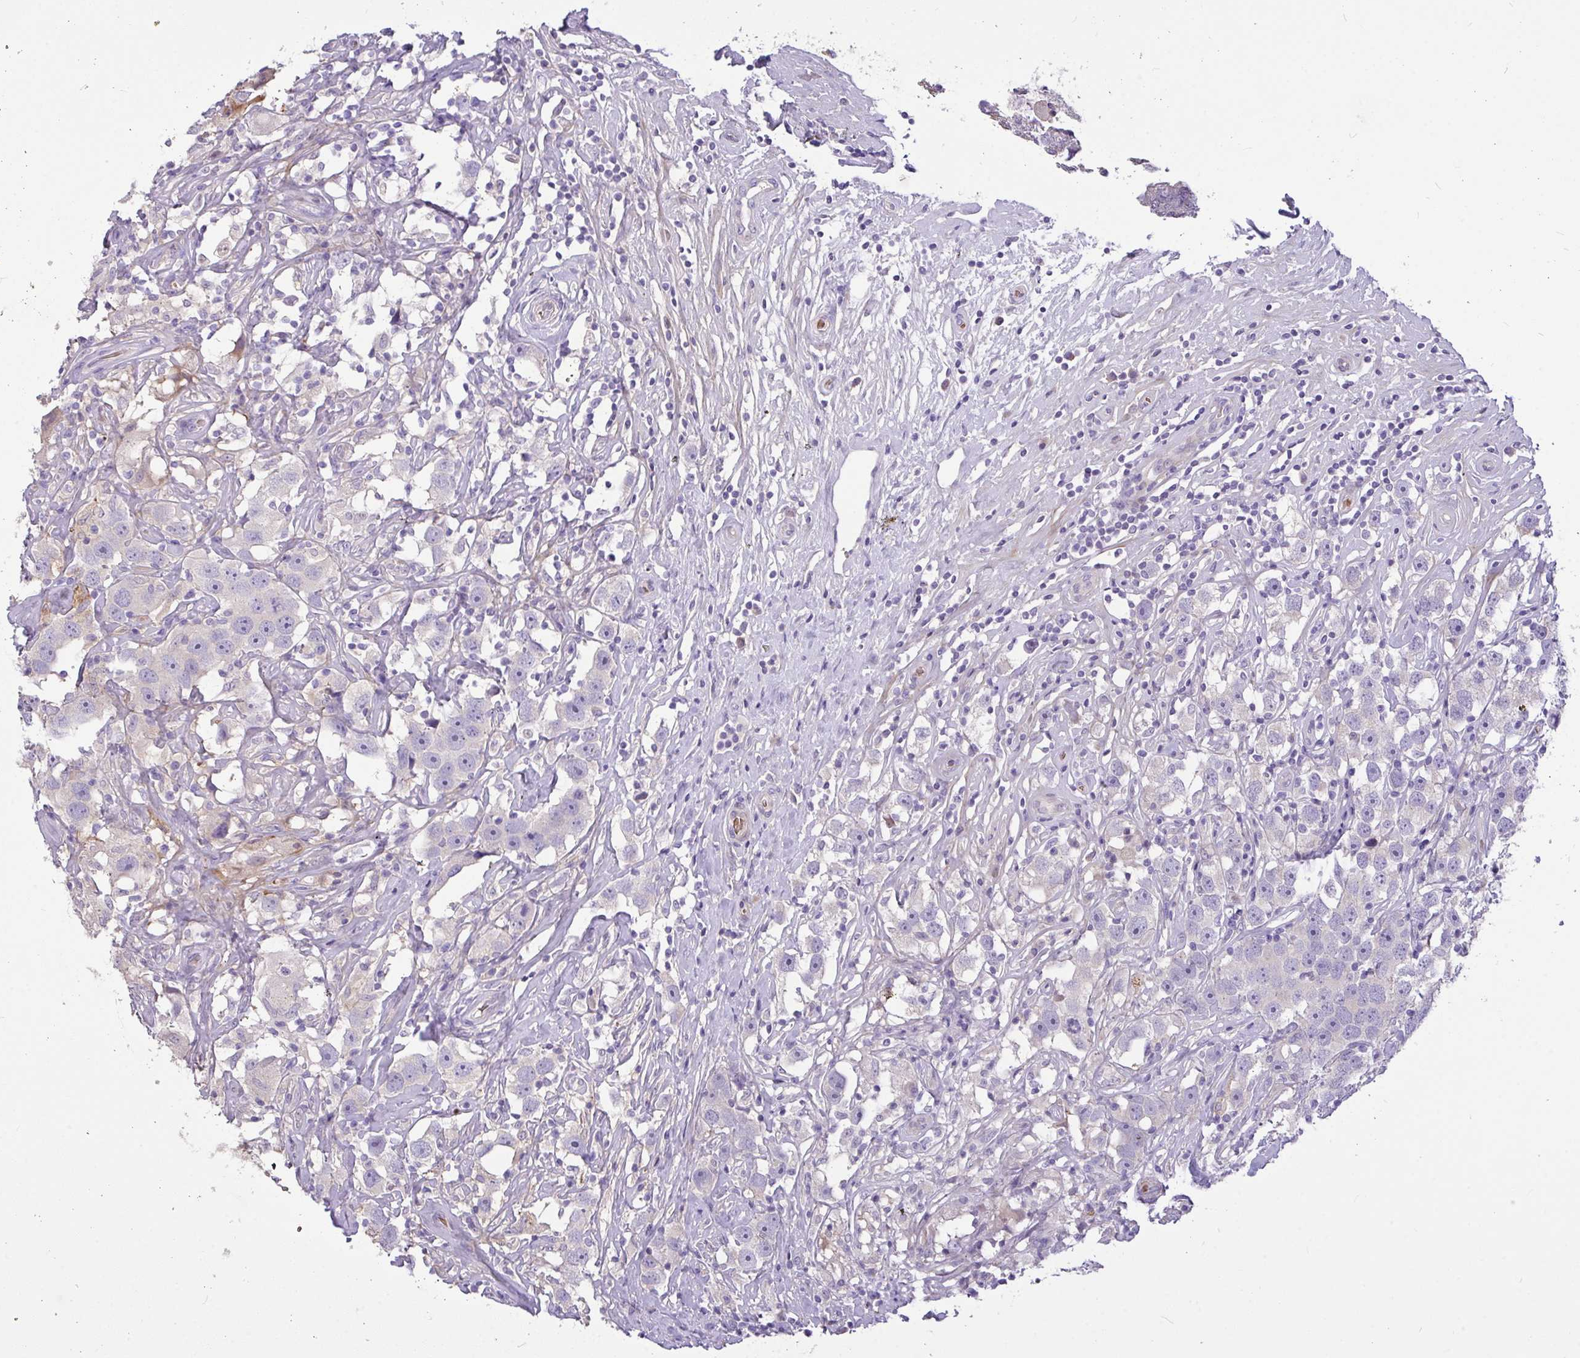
{"staining": {"intensity": "negative", "quantity": "none", "location": "none"}, "tissue": "testis cancer", "cell_type": "Tumor cells", "image_type": "cancer", "snomed": [{"axis": "morphology", "description": "Seminoma, NOS"}, {"axis": "topography", "description": "Testis"}], "caption": "IHC of testis cancer demonstrates no staining in tumor cells.", "gene": "MOCS1", "patient": {"sex": "male", "age": 49}}